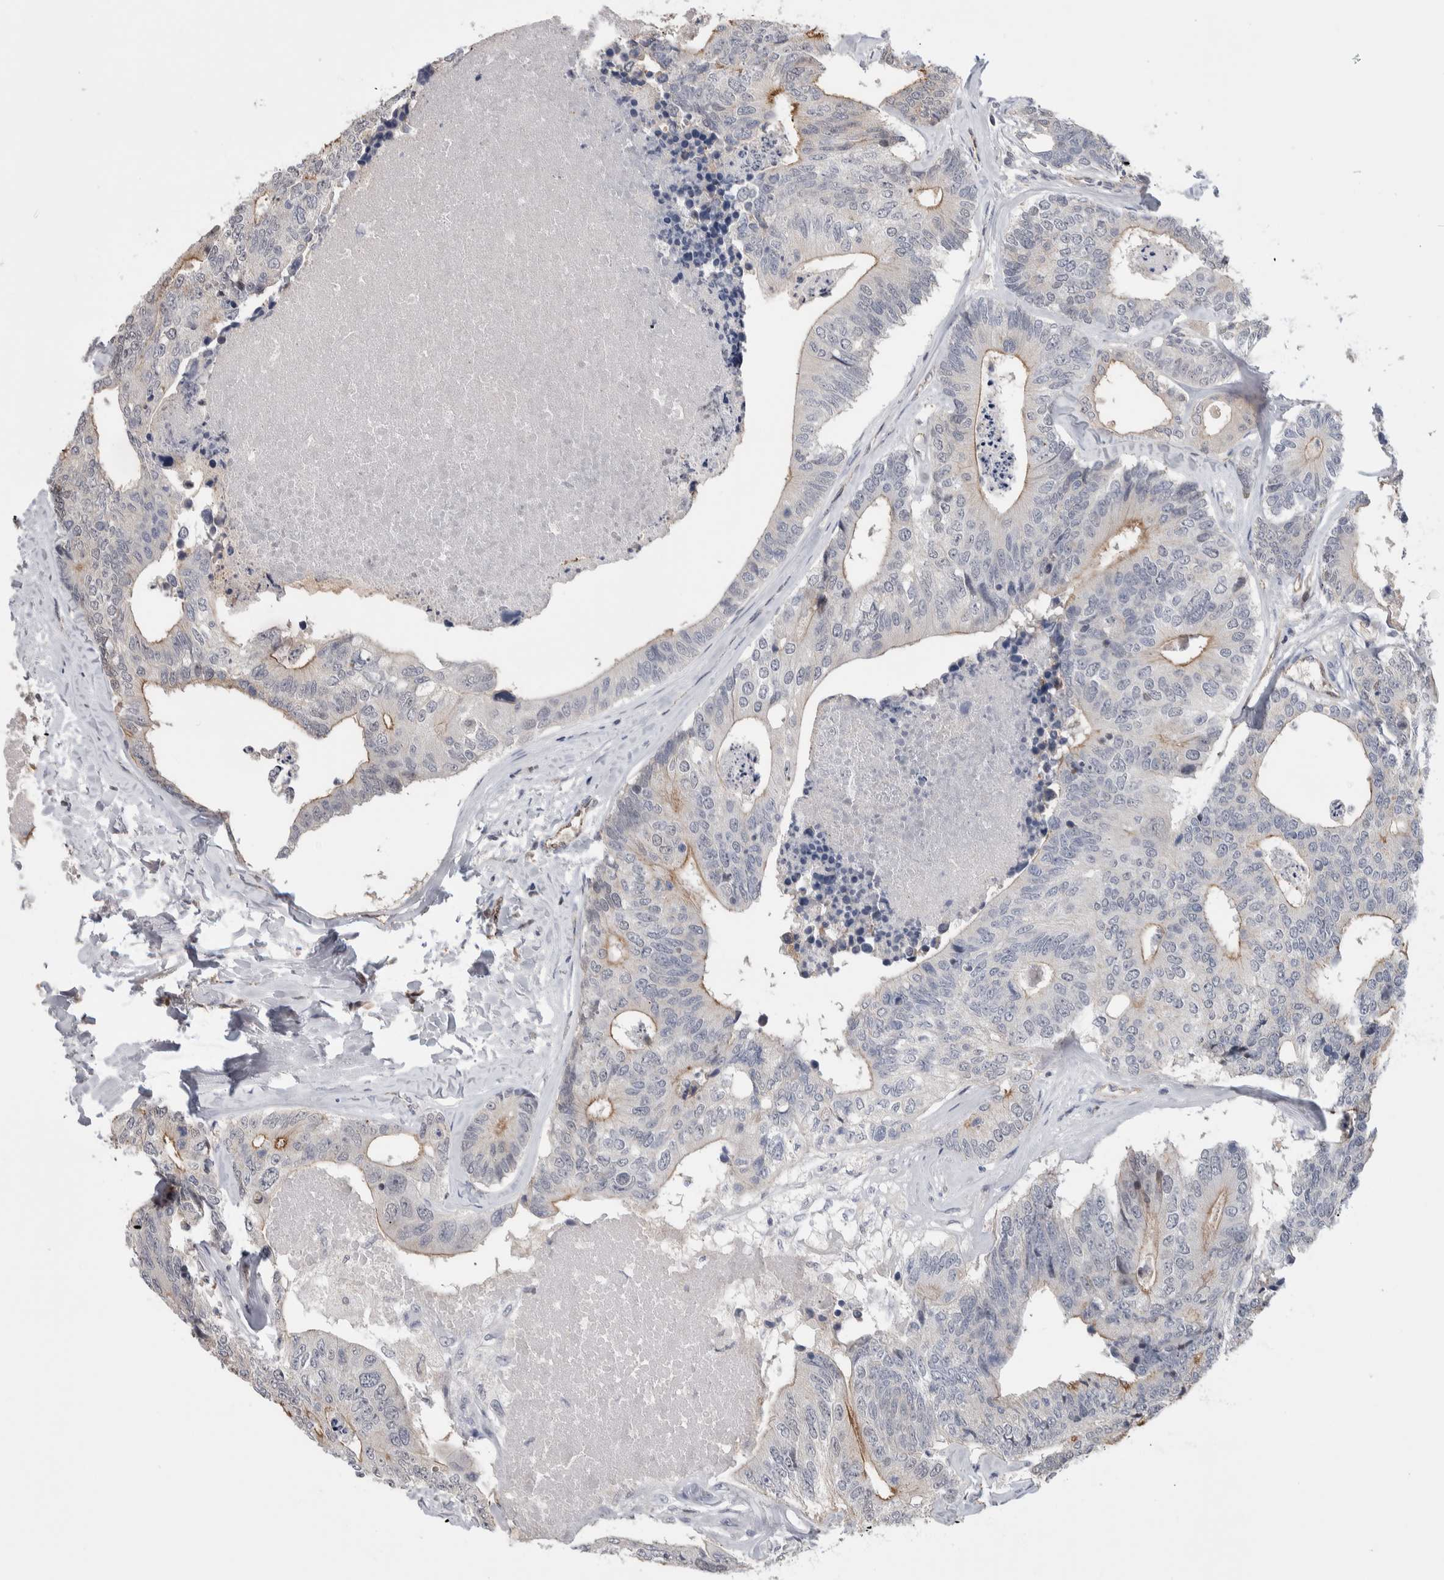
{"staining": {"intensity": "moderate", "quantity": "<25%", "location": "cytoplasmic/membranous"}, "tissue": "colorectal cancer", "cell_type": "Tumor cells", "image_type": "cancer", "snomed": [{"axis": "morphology", "description": "Adenocarcinoma, NOS"}, {"axis": "topography", "description": "Colon"}], "caption": "DAB (3,3'-diaminobenzidine) immunohistochemical staining of human colorectal cancer (adenocarcinoma) shows moderate cytoplasmic/membranous protein positivity in approximately <25% of tumor cells.", "gene": "ZBTB49", "patient": {"sex": "female", "age": 67}}